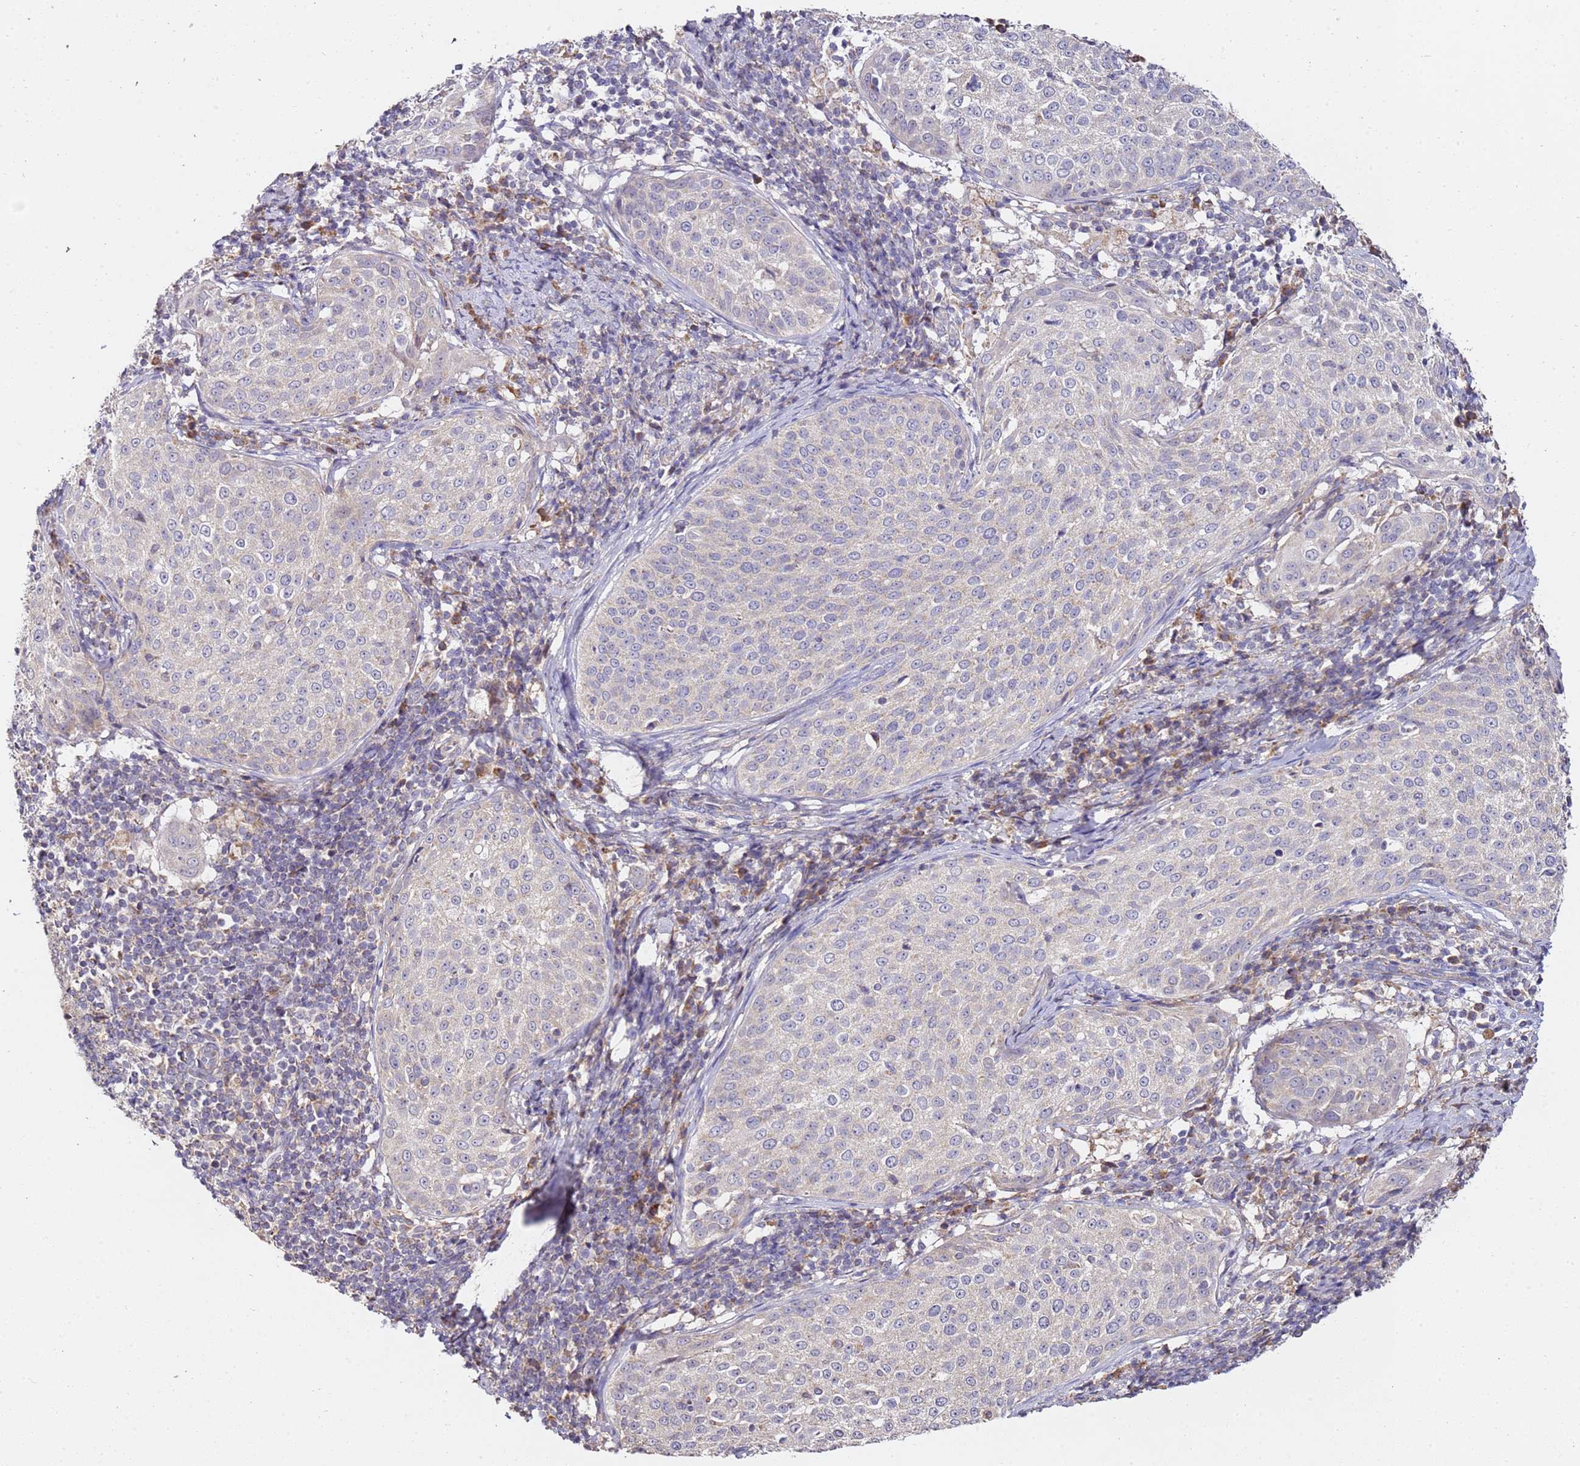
{"staining": {"intensity": "weak", "quantity": "25%-75%", "location": "cytoplasmic/membranous"}, "tissue": "cervical cancer", "cell_type": "Tumor cells", "image_type": "cancer", "snomed": [{"axis": "morphology", "description": "Squamous cell carcinoma, NOS"}, {"axis": "topography", "description": "Cervix"}], "caption": "Brown immunohistochemical staining in human cervical squamous cell carcinoma displays weak cytoplasmic/membranous positivity in about 25%-75% of tumor cells.", "gene": "OR2B11", "patient": {"sex": "female", "age": 57}}